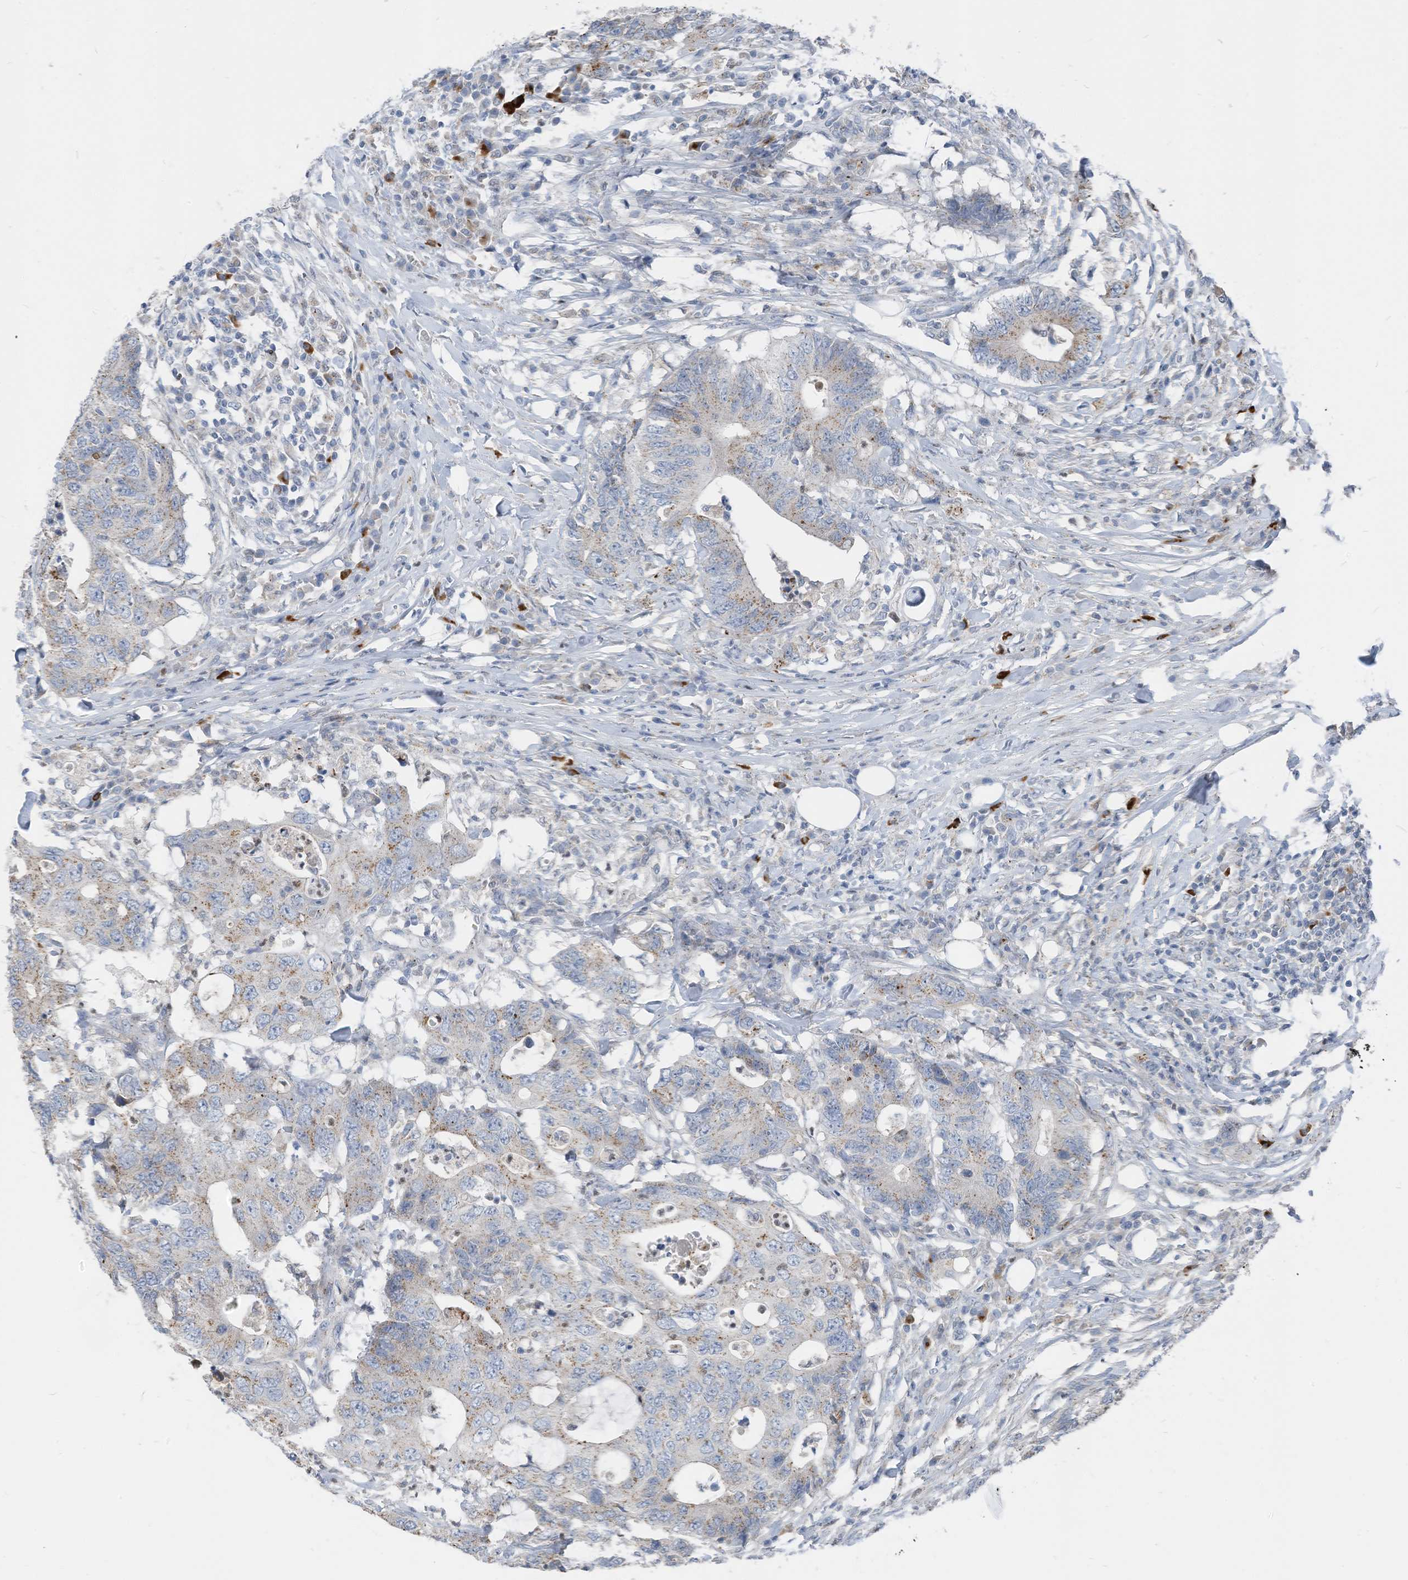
{"staining": {"intensity": "weak", "quantity": "25%-75%", "location": "cytoplasmic/membranous"}, "tissue": "colorectal cancer", "cell_type": "Tumor cells", "image_type": "cancer", "snomed": [{"axis": "morphology", "description": "Adenocarcinoma, NOS"}, {"axis": "topography", "description": "Colon"}], "caption": "Weak cytoplasmic/membranous protein expression is present in about 25%-75% of tumor cells in colorectal cancer.", "gene": "CHMP2B", "patient": {"sex": "male", "age": 71}}